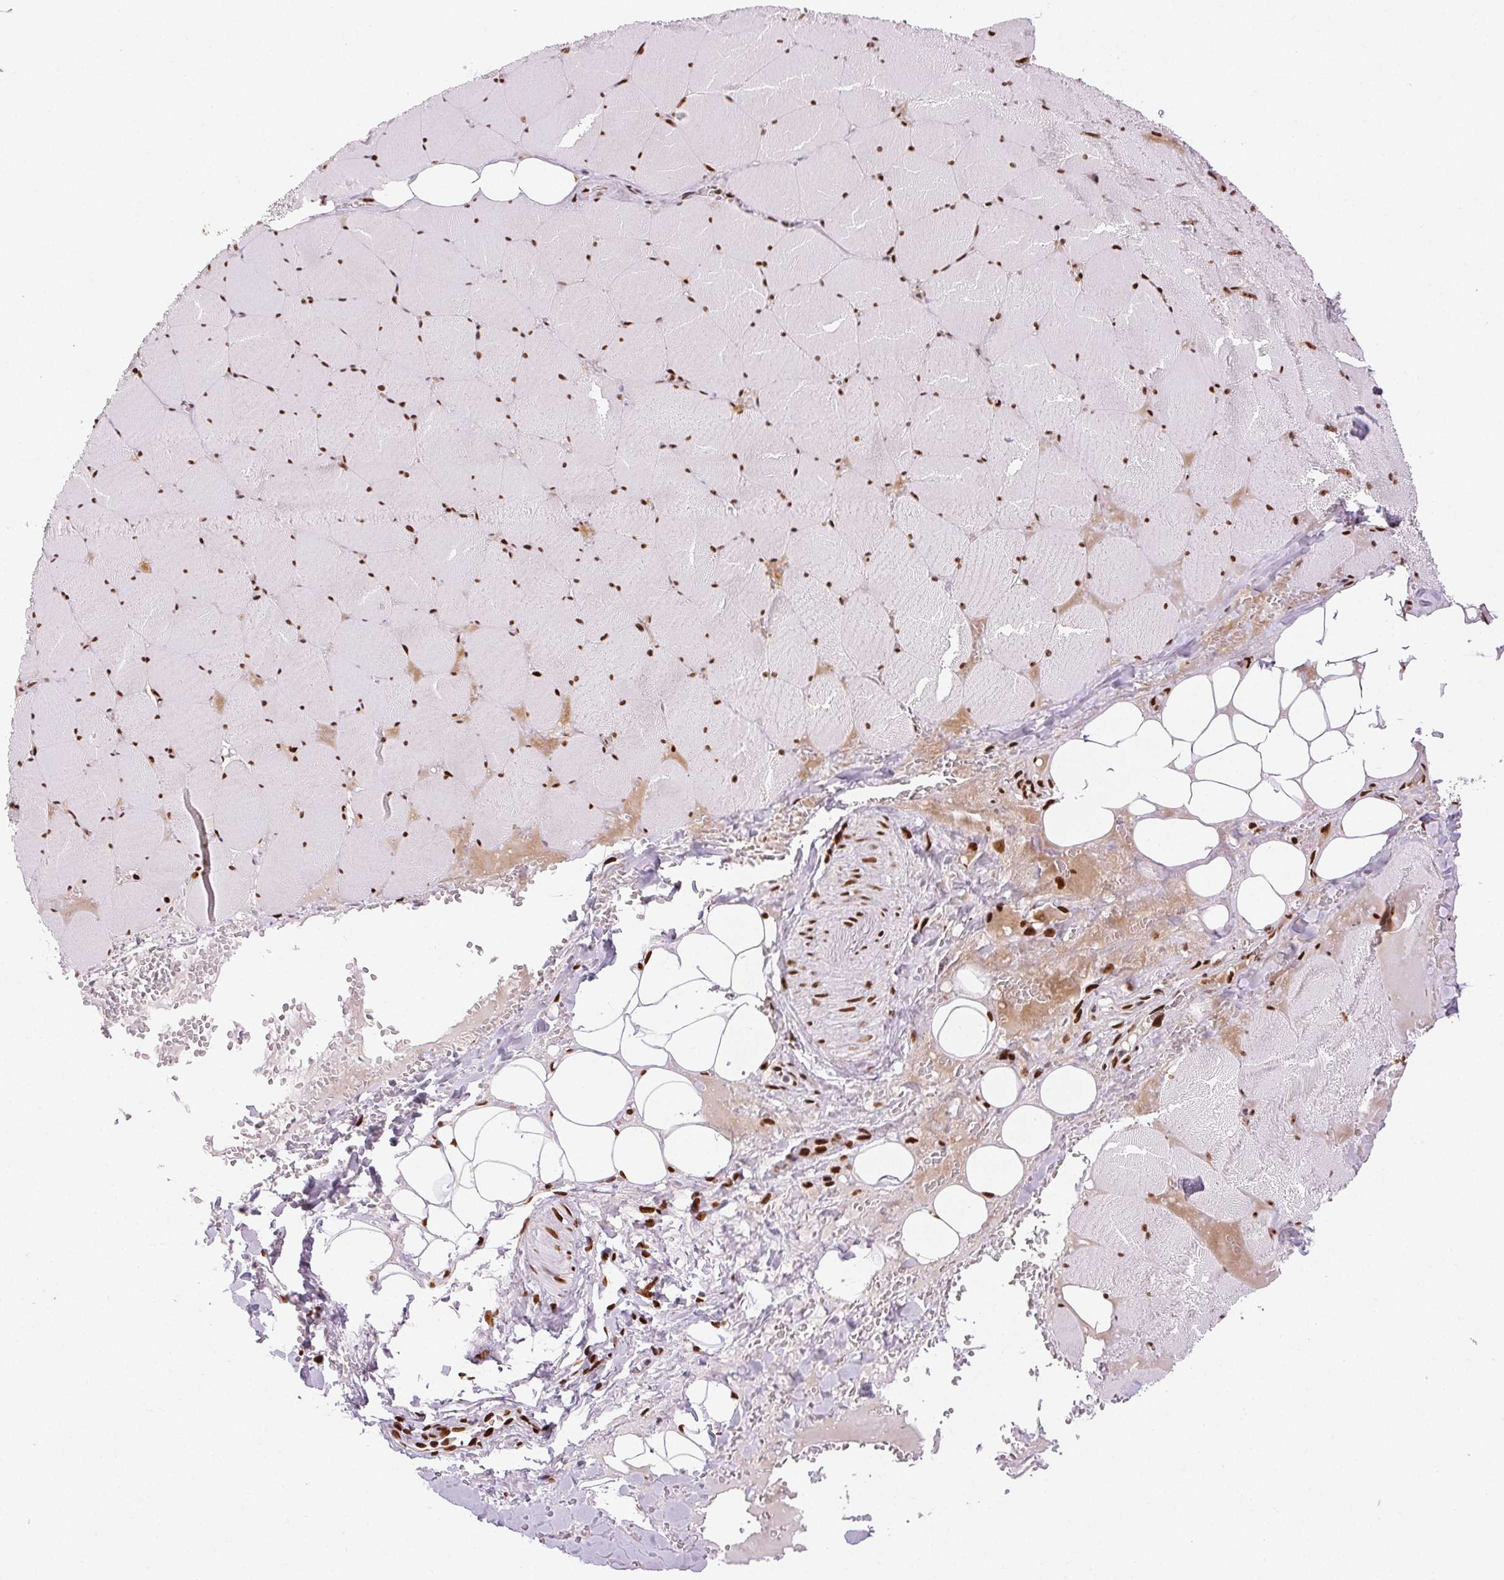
{"staining": {"intensity": "strong", "quantity": ">75%", "location": "nuclear"}, "tissue": "skeletal muscle", "cell_type": "Myocytes", "image_type": "normal", "snomed": [{"axis": "morphology", "description": "Normal tissue, NOS"}, {"axis": "topography", "description": "Skeletal muscle"}, {"axis": "topography", "description": "Head-Neck"}], "caption": "The micrograph shows a brown stain indicating the presence of a protein in the nuclear of myocytes in skeletal muscle.", "gene": "ZNF80", "patient": {"sex": "male", "age": 66}}